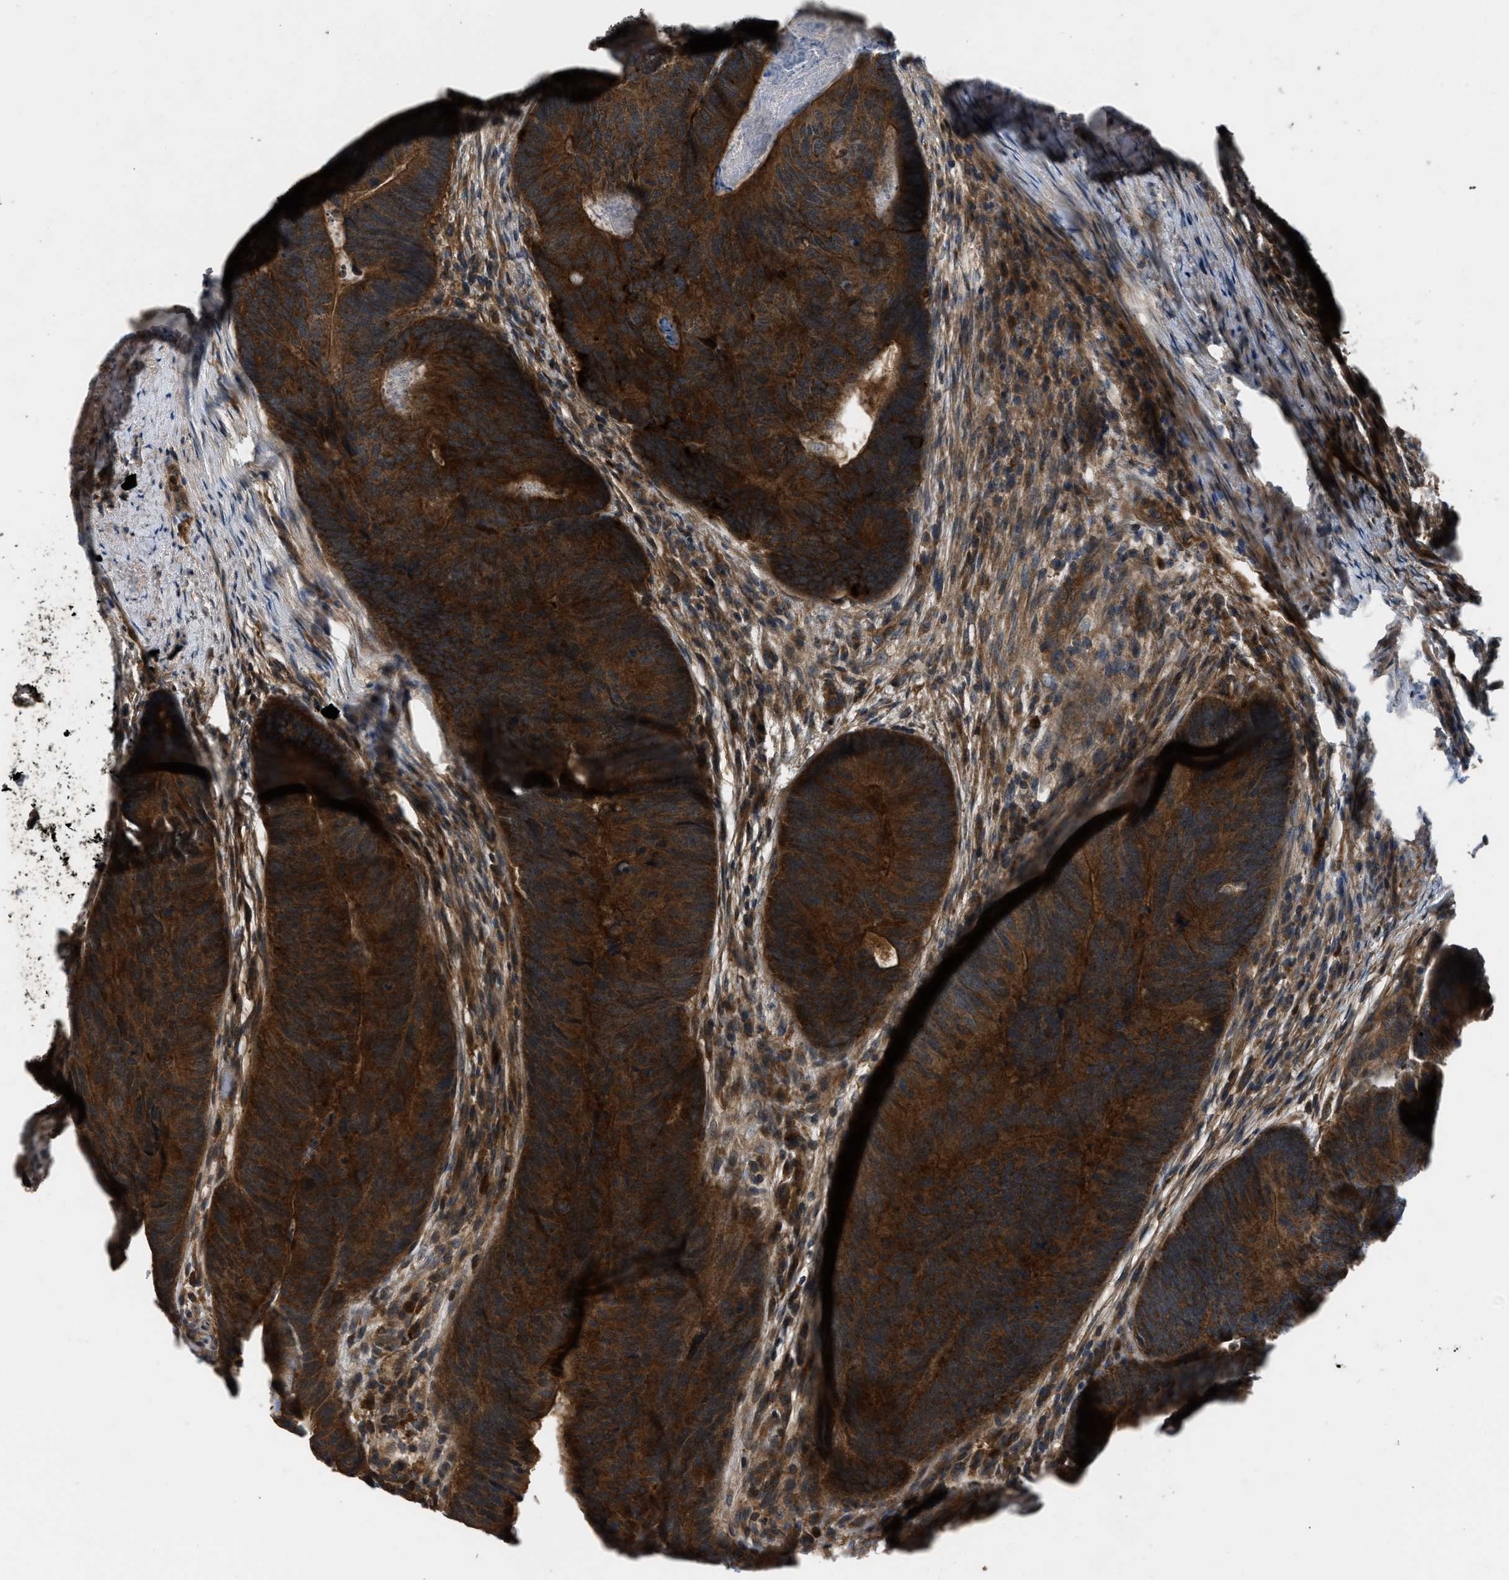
{"staining": {"intensity": "strong", "quantity": ">75%", "location": "cytoplasmic/membranous"}, "tissue": "colorectal cancer", "cell_type": "Tumor cells", "image_type": "cancer", "snomed": [{"axis": "morphology", "description": "Normal tissue, NOS"}, {"axis": "morphology", "description": "Adenocarcinoma, NOS"}, {"axis": "topography", "description": "Rectum"}], "caption": "A brown stain highlights strong cytoplasmic/membranous expression of a protein in adenocarcinoma (colorectal) tumor cells.", "gene": "USP25", "patient": {"sex": "female", "age": 66}}